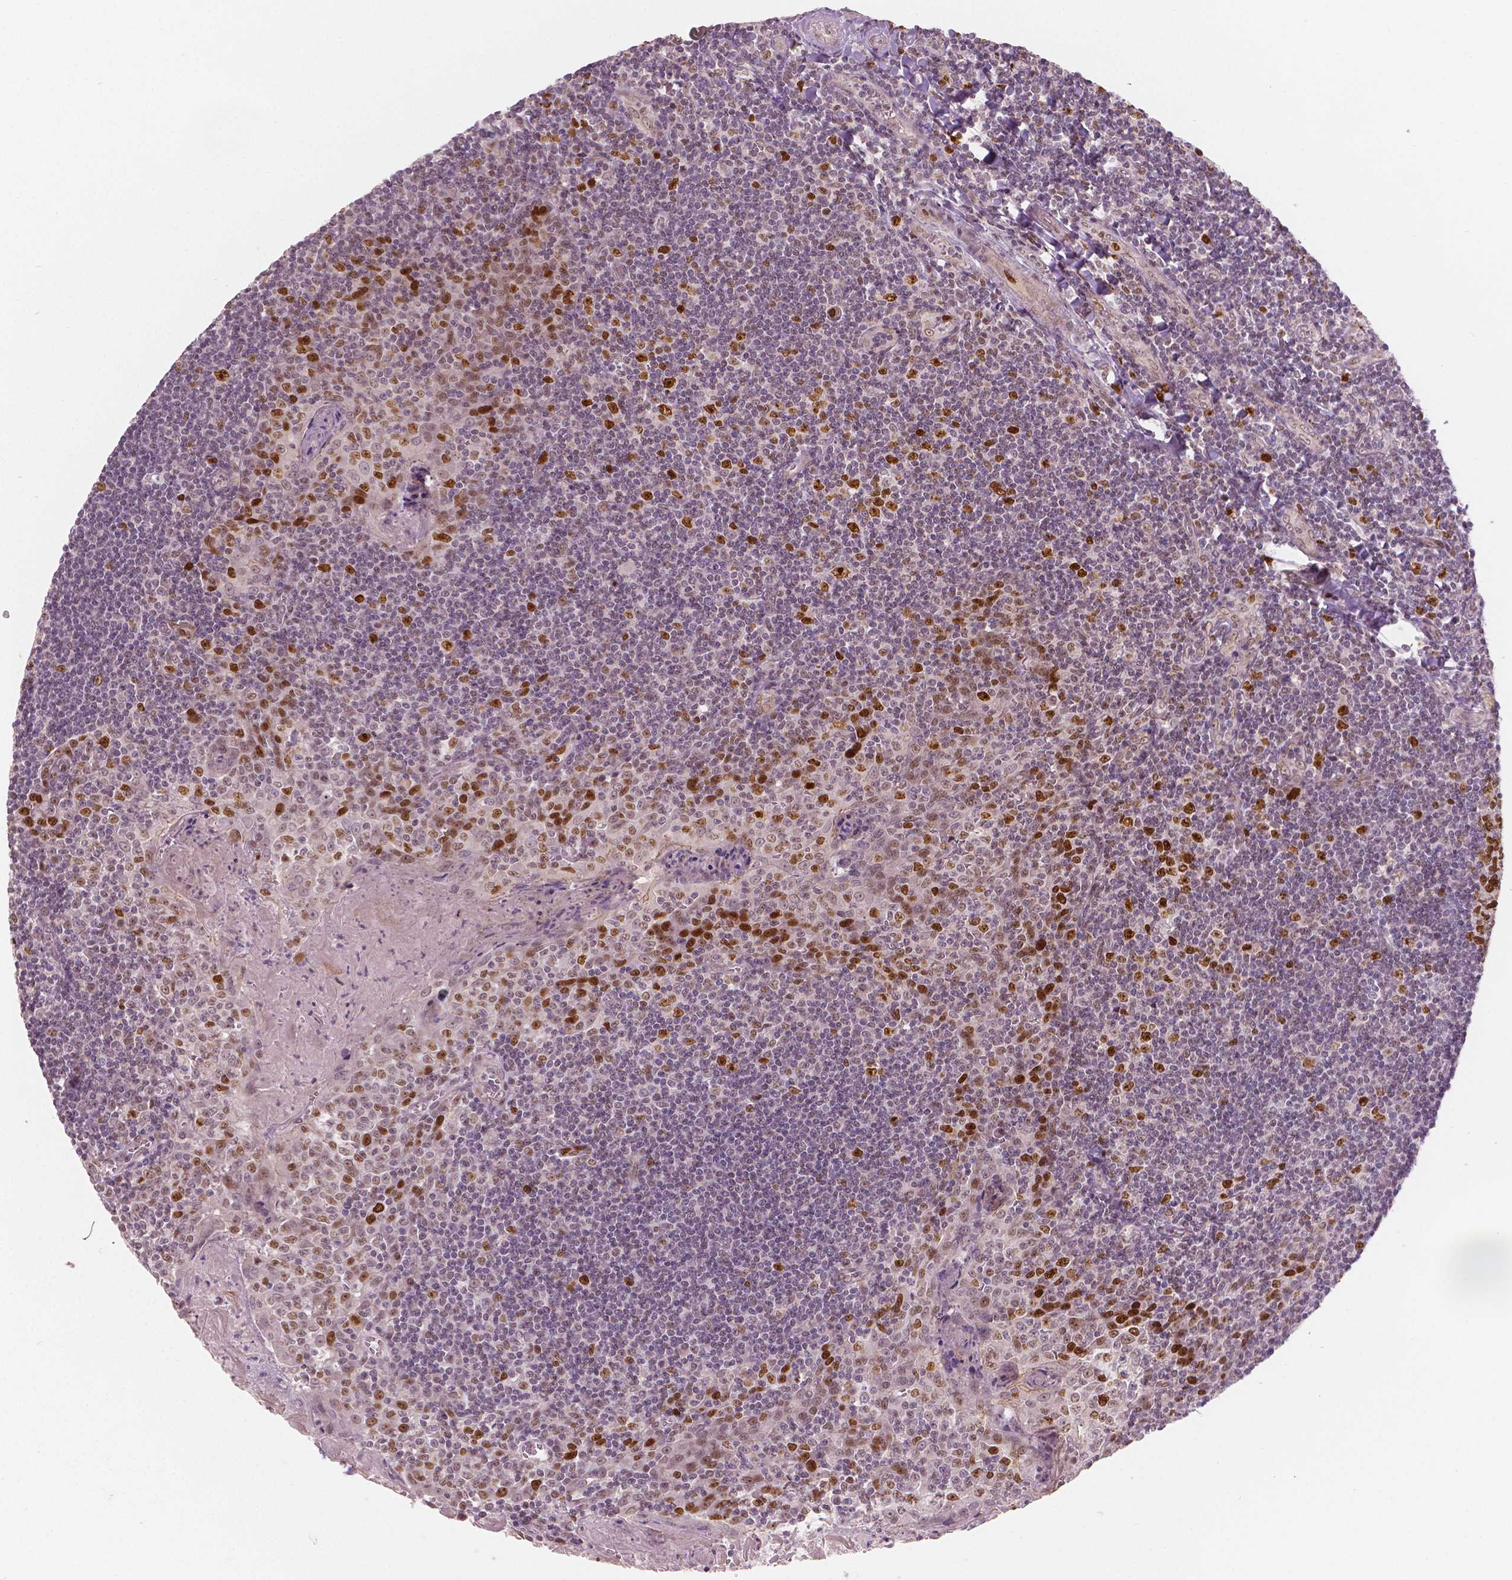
{"staining": {"intensity": "strong", "quantity": "<25%", "location": "nuclear"}, "tissue": "tonsil", "cell_type": "Germinal center cells", "image_type": "normal", "snomed": [{"axis": "morphology", "description": "Normal tissue, NOS"}, {"axis": "morphology", "description": "Inflammation, NOS"}, {"axis": "topography", "description": "Tonsil"}], "caption": "Germinal center cells exhibit medium levels of strong nuclear positivity in about <25% of cells in unremarkable tonsil.", "gene": "NSD2", "patient": {"sex": "female", "age": 31}}